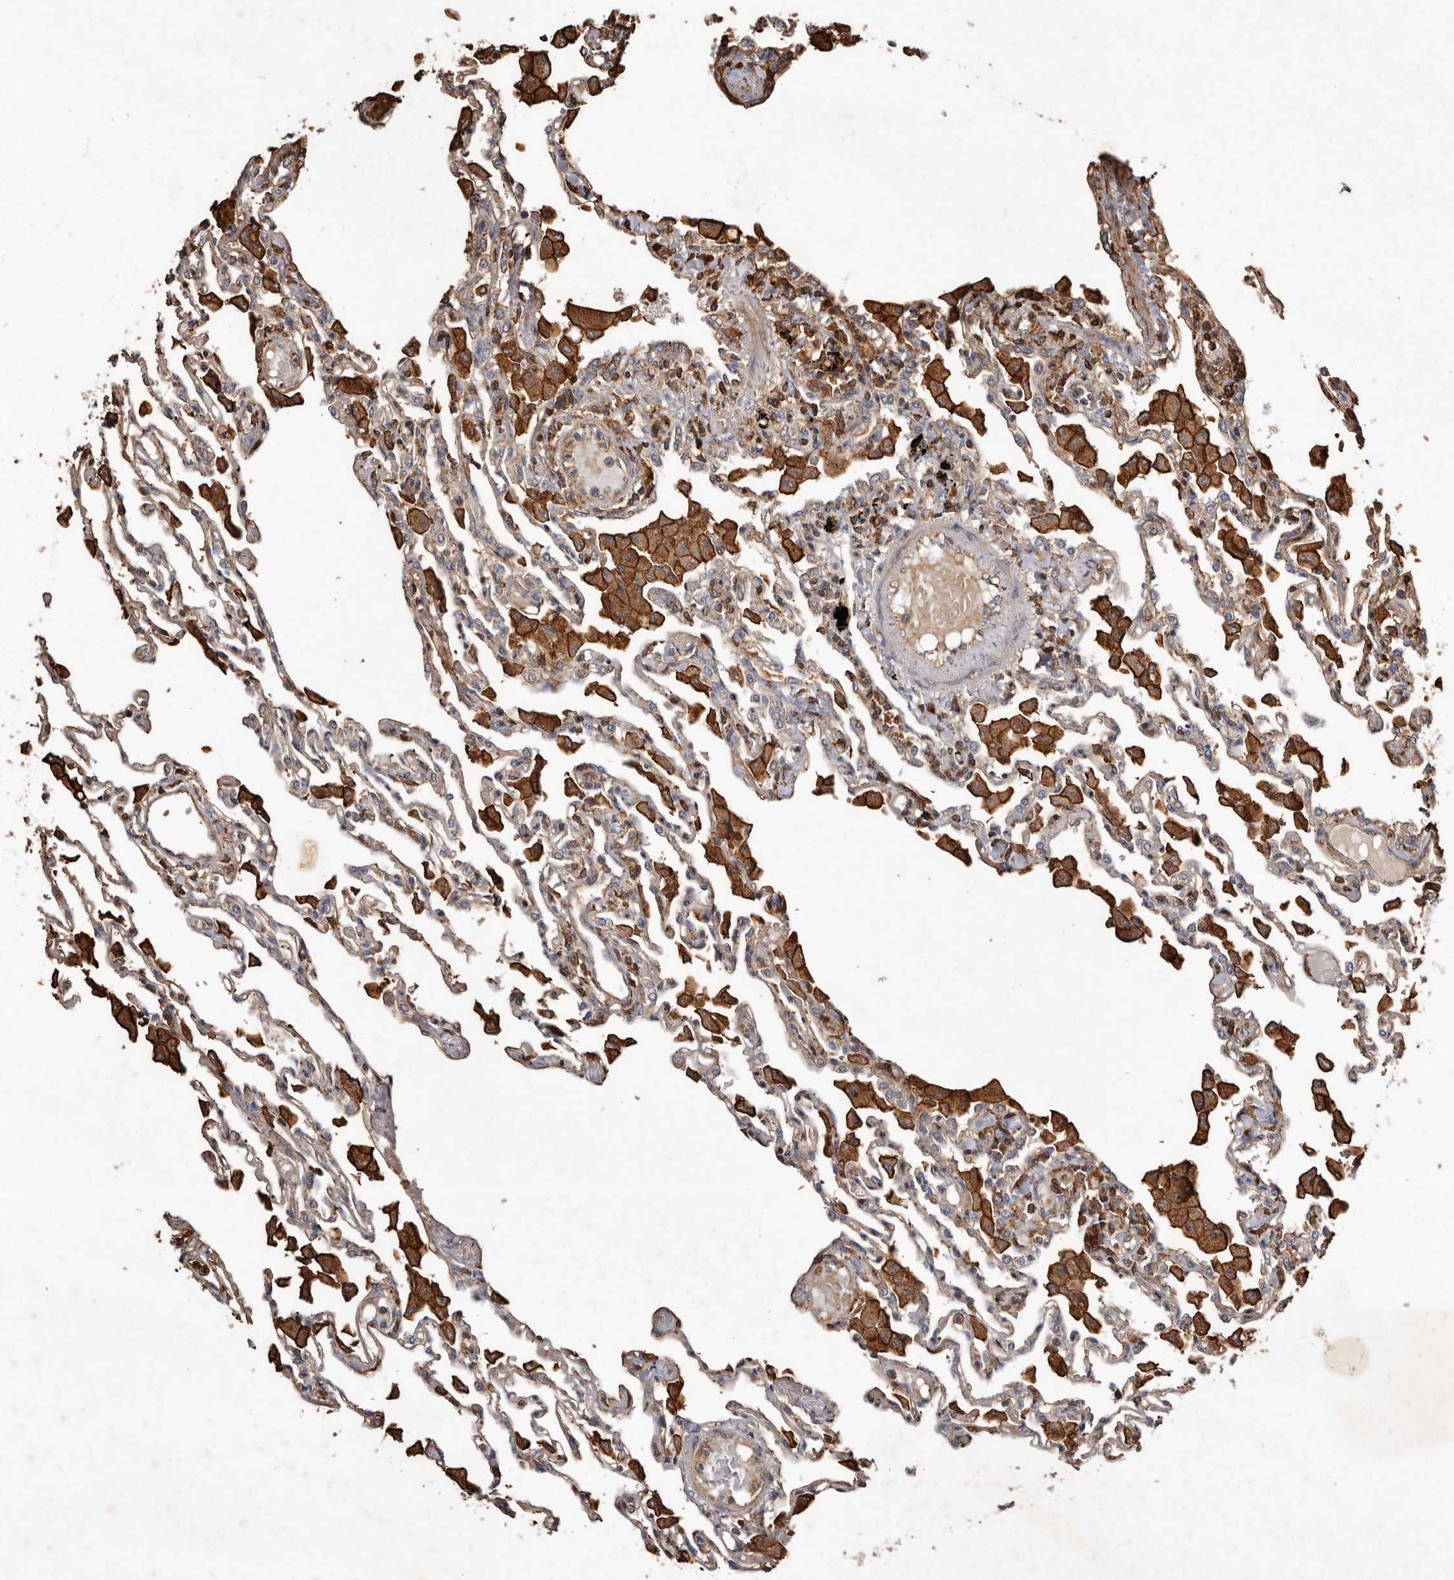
{"staining": {"intensity": "moderate", "quantity": "25%-75%", "location": "cytoplasmic/membranous"}, "tissue": "lung", "cell_type": "Alveolar cells", "image_type": "normal", "snomed": [{"axis": "morphology", "description": "Normal tissue, NOS"}, {"axis": "topography", "description": "Bronchus"}, {"axis": "topography", "description": "Lung"}], "caption": "The photomicrograph exhibits staining of normal lung, revealing moderate cytoplasmic/membranous protein expression (brown color) within alveolar cells. (Stains: DAB (3,3'-diaminobenzidine) in brown, nuclei in blue, Microscopy: brightfield microscopy at high magnification).", "gene": "COQ8B", "patient": {"sex": "female", "age": 49}}